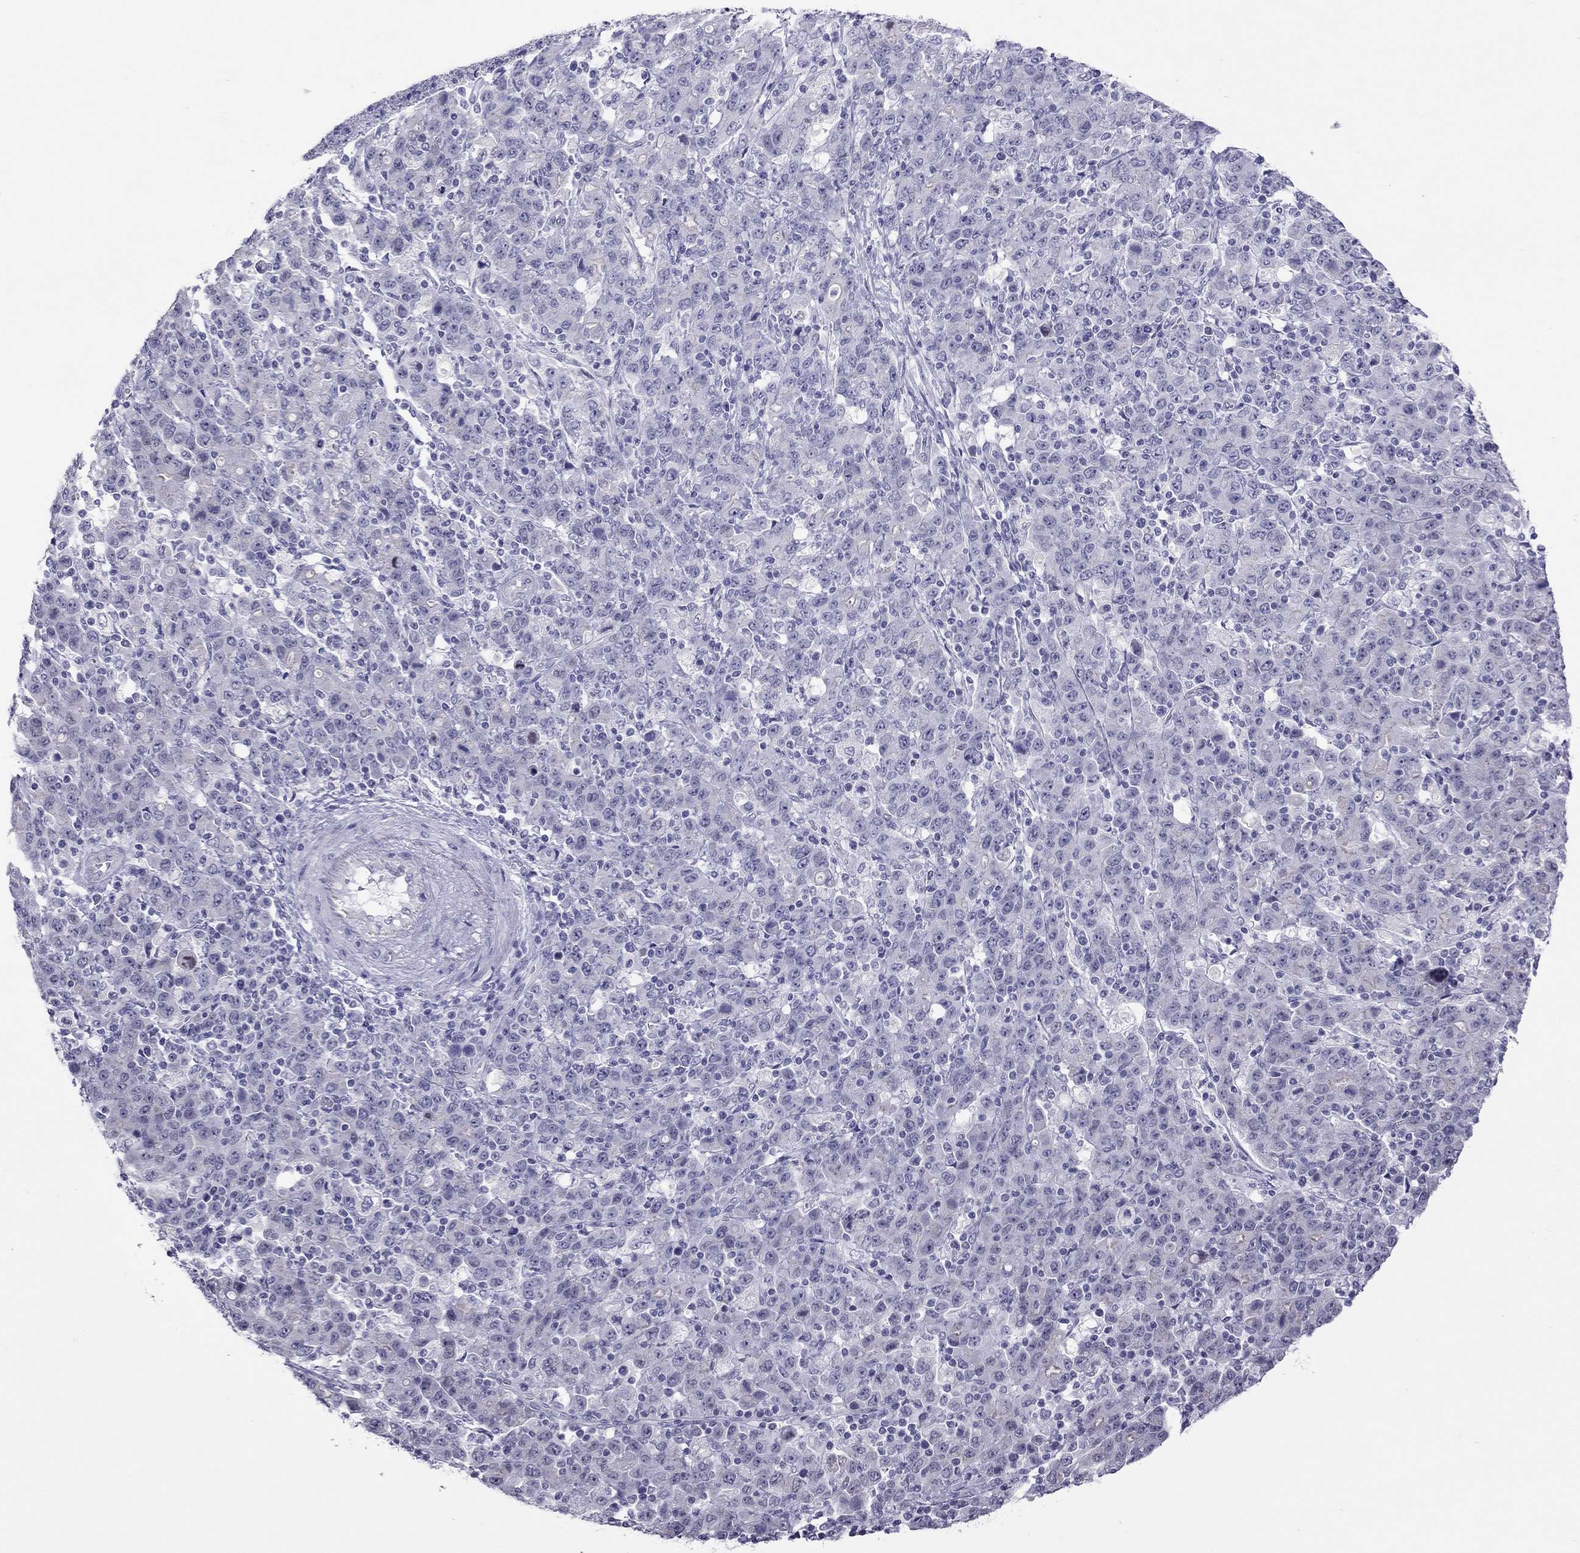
{"staining": {"intensity": "negative", "quantity": "none", "location": "none"}, "tissue": "stomach cancer", "cell_type": "Tumor cells", "image_type": "cancer", "snomed": [{"axis": "morphology", "description": "Adenocarcinoma, NOS"}, {"axis": "topography", "description": "Stomach, upper"}], "caption": "A high-resolution image shows immunohistochemistry (IHC) staining of stomach cancer (adenocarcinoma), which shows no significant positivity in tumor cells.", "gene": "JHY", "patient": {"sex": "male", "age": 69}}